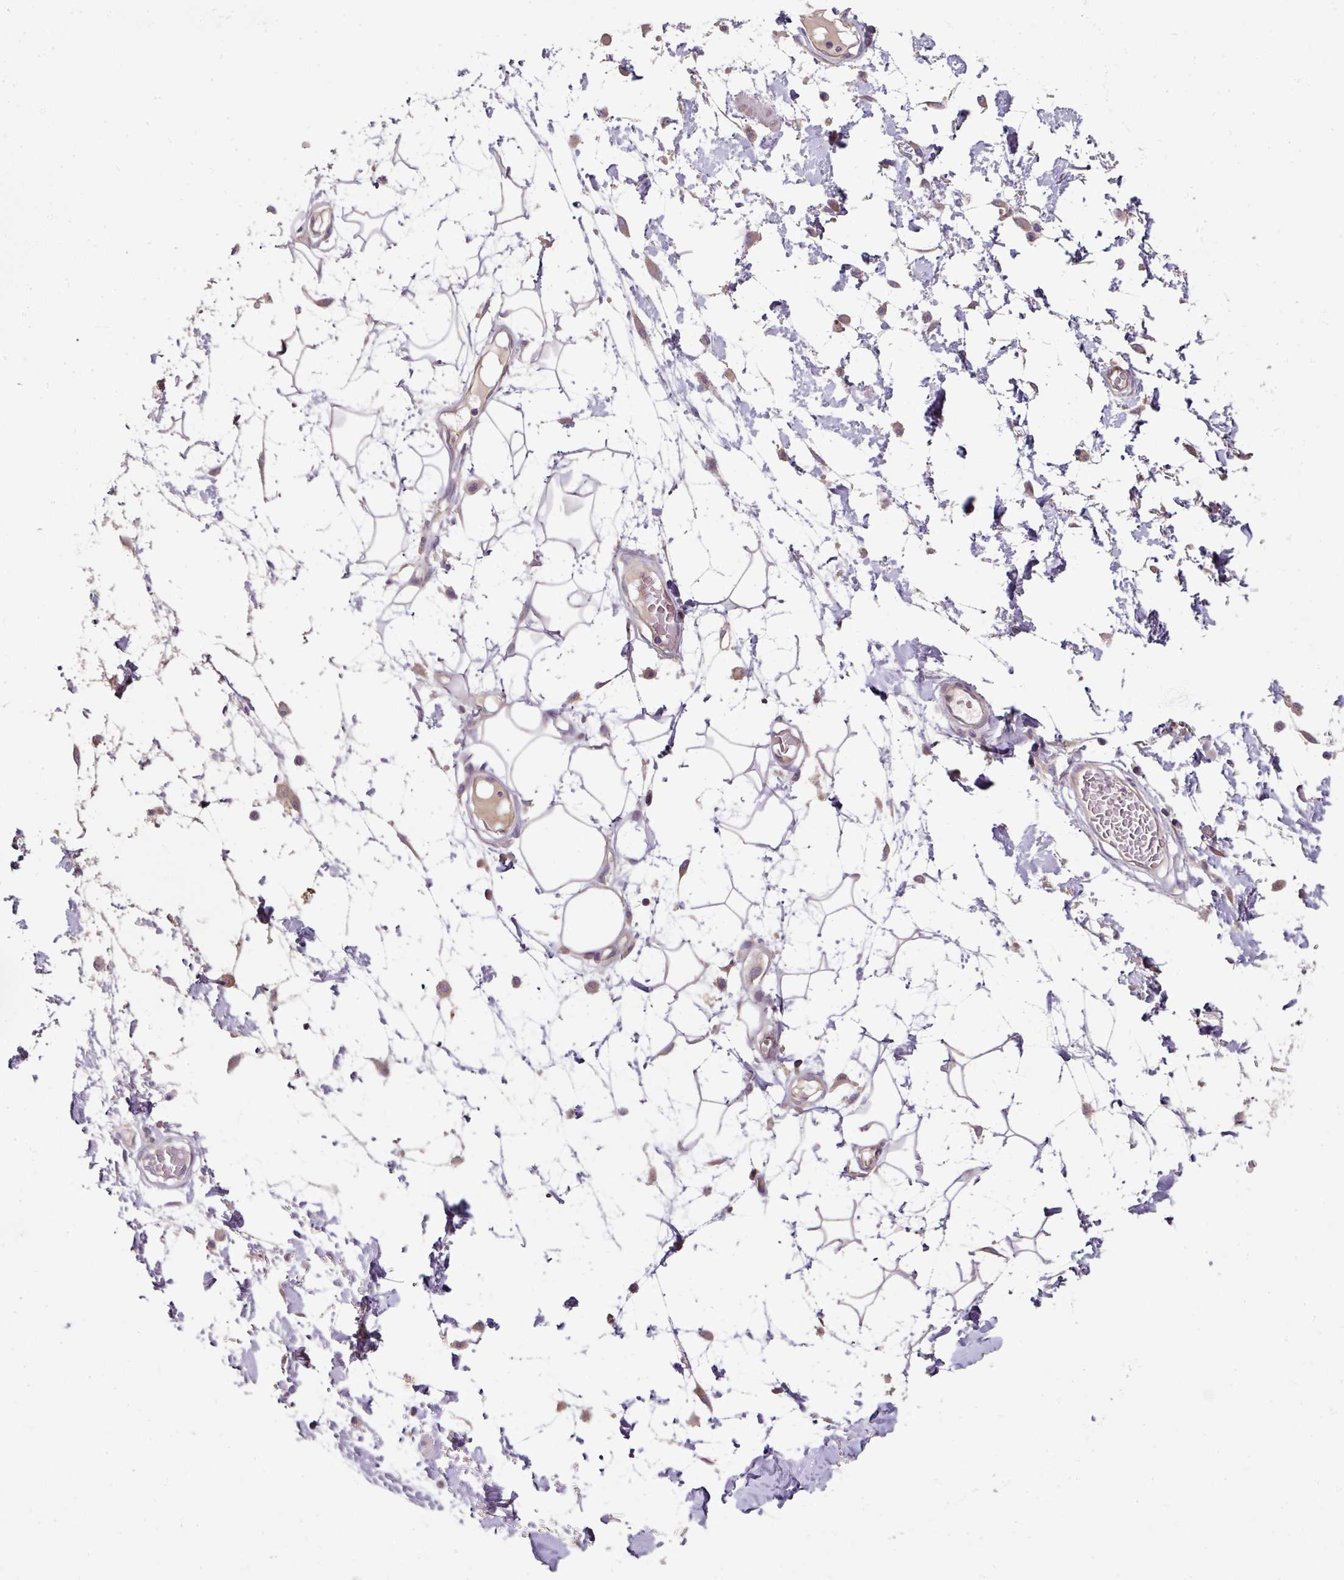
{"staining": {"intensity": "weak", "quantity": ">75%", "location": "cytoplasmic/membranous"}, "tissue": "adipose tissue", "cell_type": "Adipocytes", "image_type": "normal", "snomed": [{"axis": "morphology", "description": "Normal tissue, NOS"}, {"axis": "topography", "description": "Vulva"}, {"axis": "topography", "description": "Peripheral nerve tissue"}], "caption": "Adipocytes display low levels of weak cytoplasmic/membranous staining in approximately >75% of cells in normal human adipose tissue.", "gene": "C4orf48", "patient": {"sex": "female", "age": 68}}